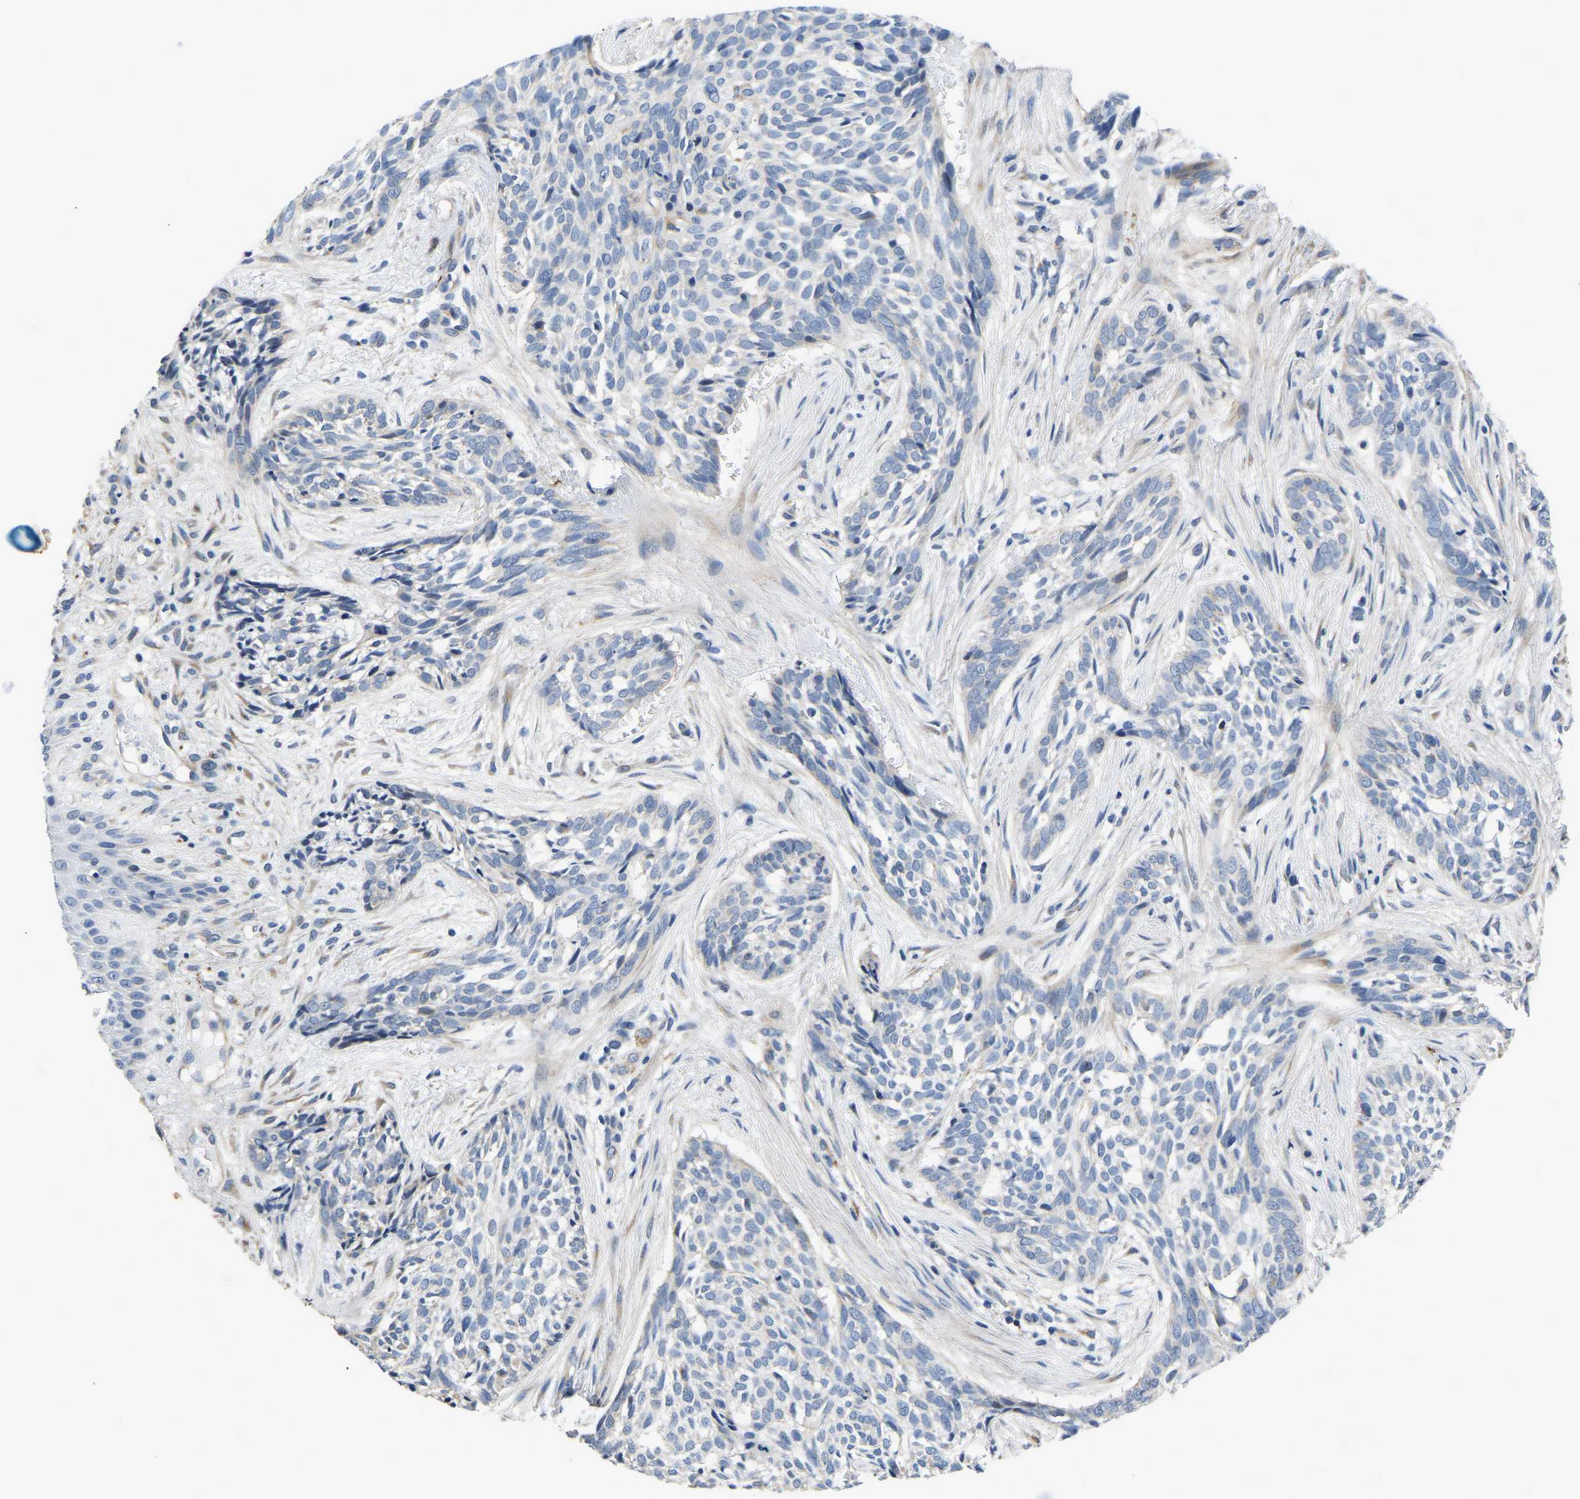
{"staining": {"intensity": "negative", "quantity": "none", "location": "none"}, "tissue": "skin cancer", "cell_type": "Tumor cells", "image_type": "cancer", "snomed": [{"axis": "morphology", "description": "Basal cell carcinoma"}, {"axis": "topography", "description": "Skin"}], "caption": "A micrograph of human skin cancer is negative for staining in tumor cells.", "gene": "PDLIM7", "patient": {"sex": "female", "age": 88}}